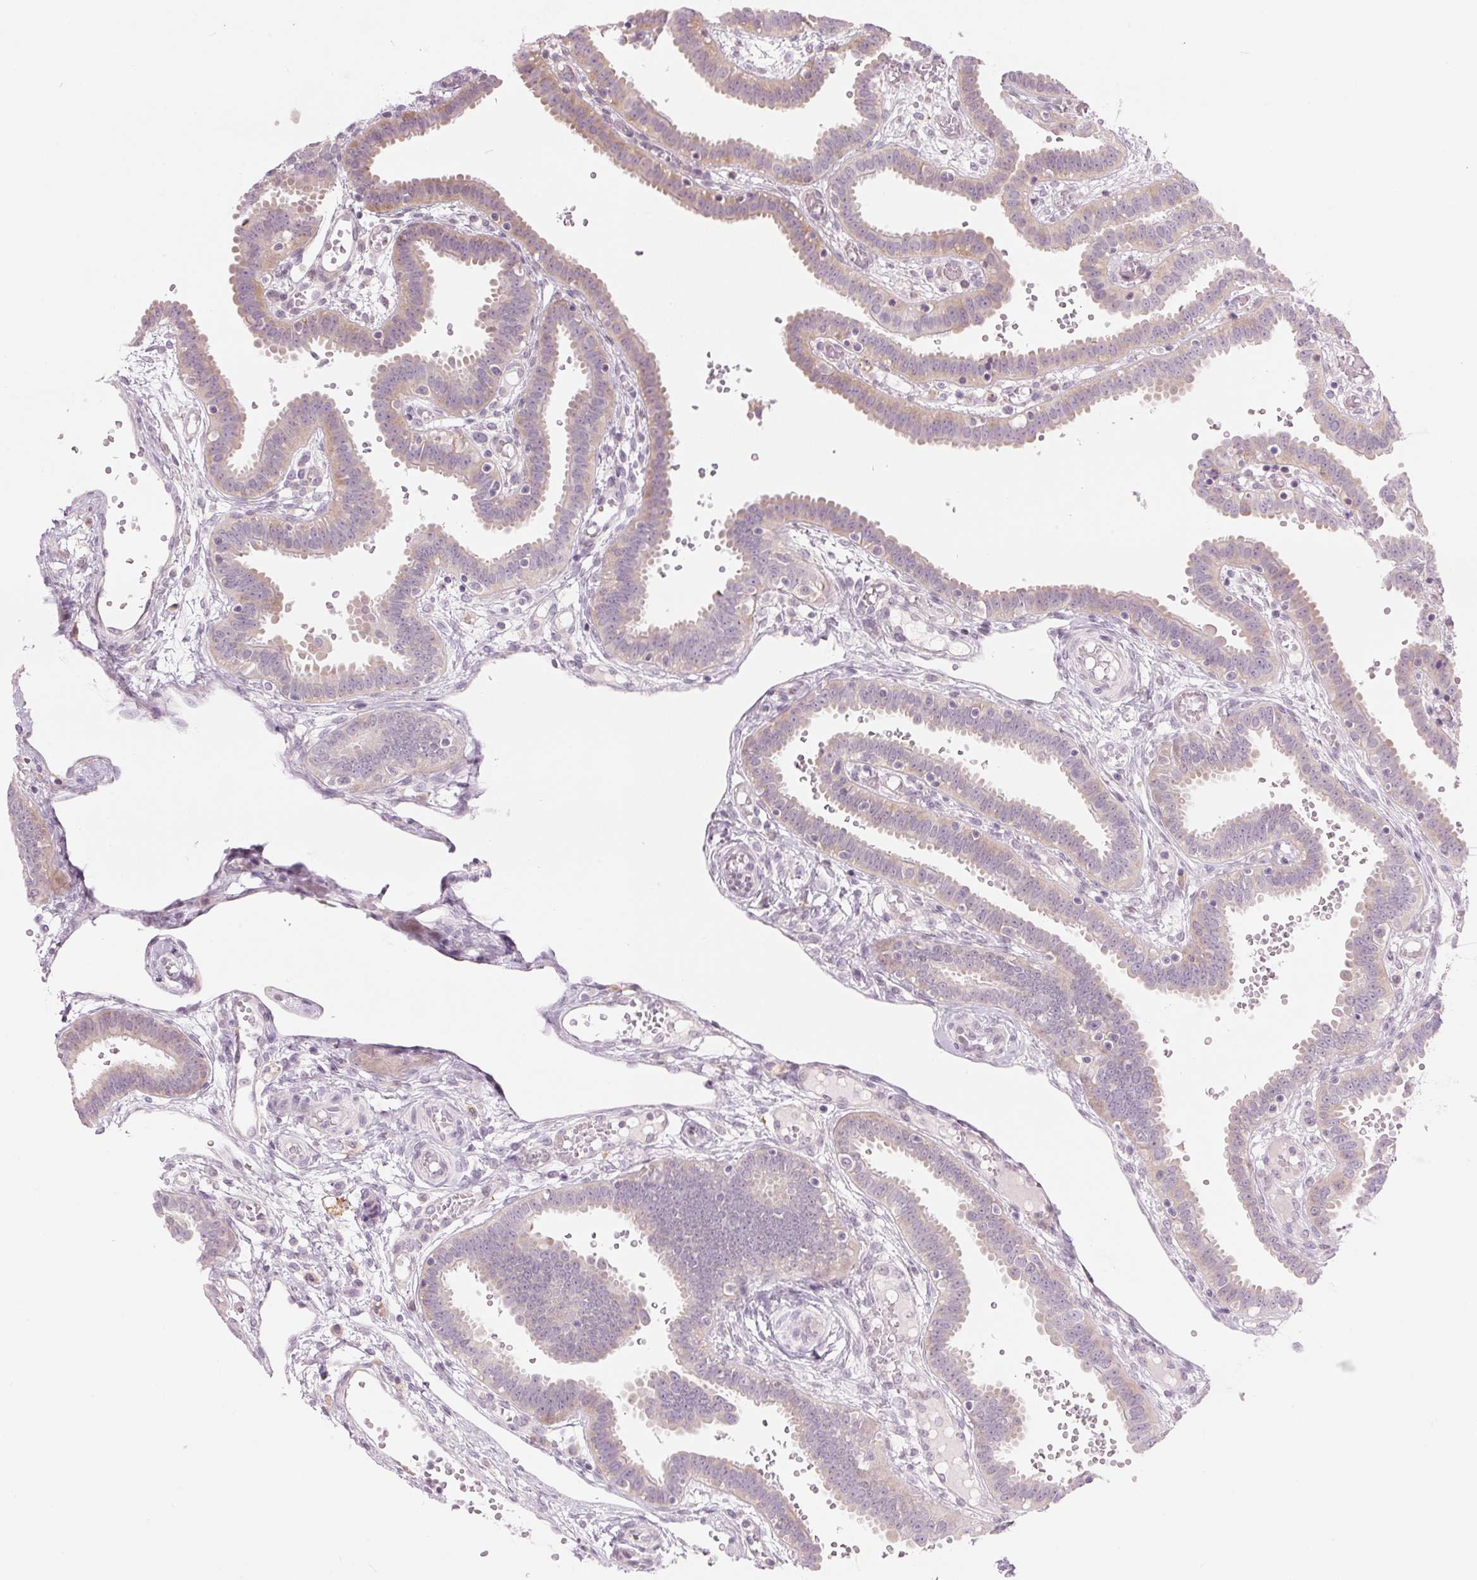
{"staining": {"intensity": "weak", "quantity": "25%-75%", "location": "cytoplasmic/membranous"}, "tissue": "fallopian tube", "cell_type": "Glandular cells", "image_type": "normal", "snomed": [{"axis": "morphology", "description": "Normal tissue, NOS"}, {"axis": "topography", "description": "Fallopian tube"}], "caption": "A low amount of weak cytoplasmic/membranous positivity is appreciated in about 25%-75% of glandular cells in unremarkable fallopian tube. Using DAB (3,3'-diaminobenzidine) (brown) and hematoxylin (blue) stains, captured at high magnification using brightfield microscopy.", "gene": "GNMT", "patient": {"sex": "female", "age": 37}}